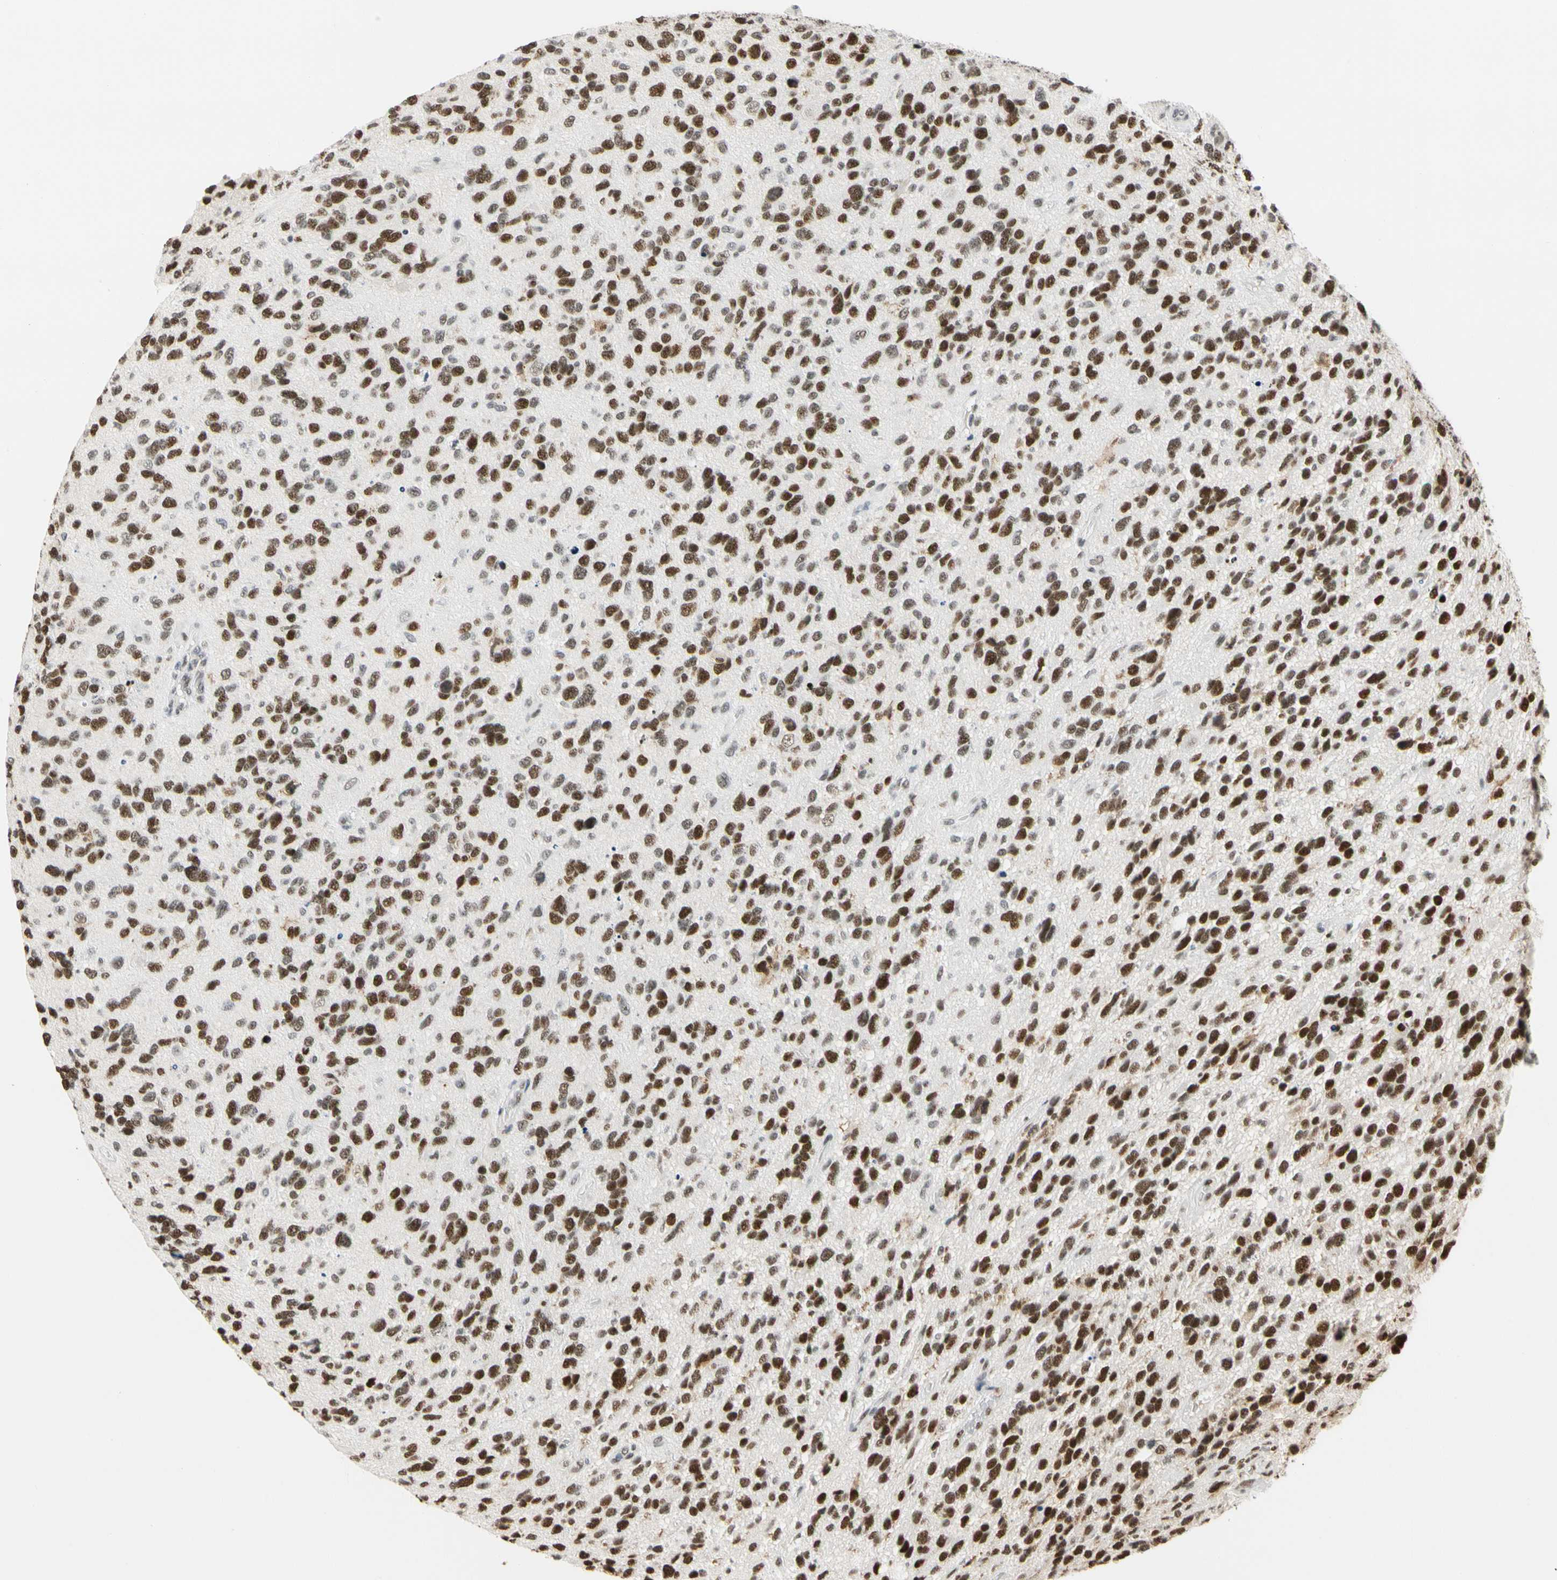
{"staining": {"intensity": "strong", "quantity": ">75%", "location": "nuclear"}, "tissue": "glioma", "cell_type": "Tumor cells", "image_type": "cancer", "snomed": [{"axis": "morphology", "description": "Glioma, malignant, High grade"}, {"axis": "topography", "description": "Brain"}], "caption": "Malignant high-grade glioma stained for a protein (brown) shows strong nuclear positive staining in about >75% of tumor cells.", "gene": "ZSCAN16", "patient": {"sex": "female", "age": 58}}